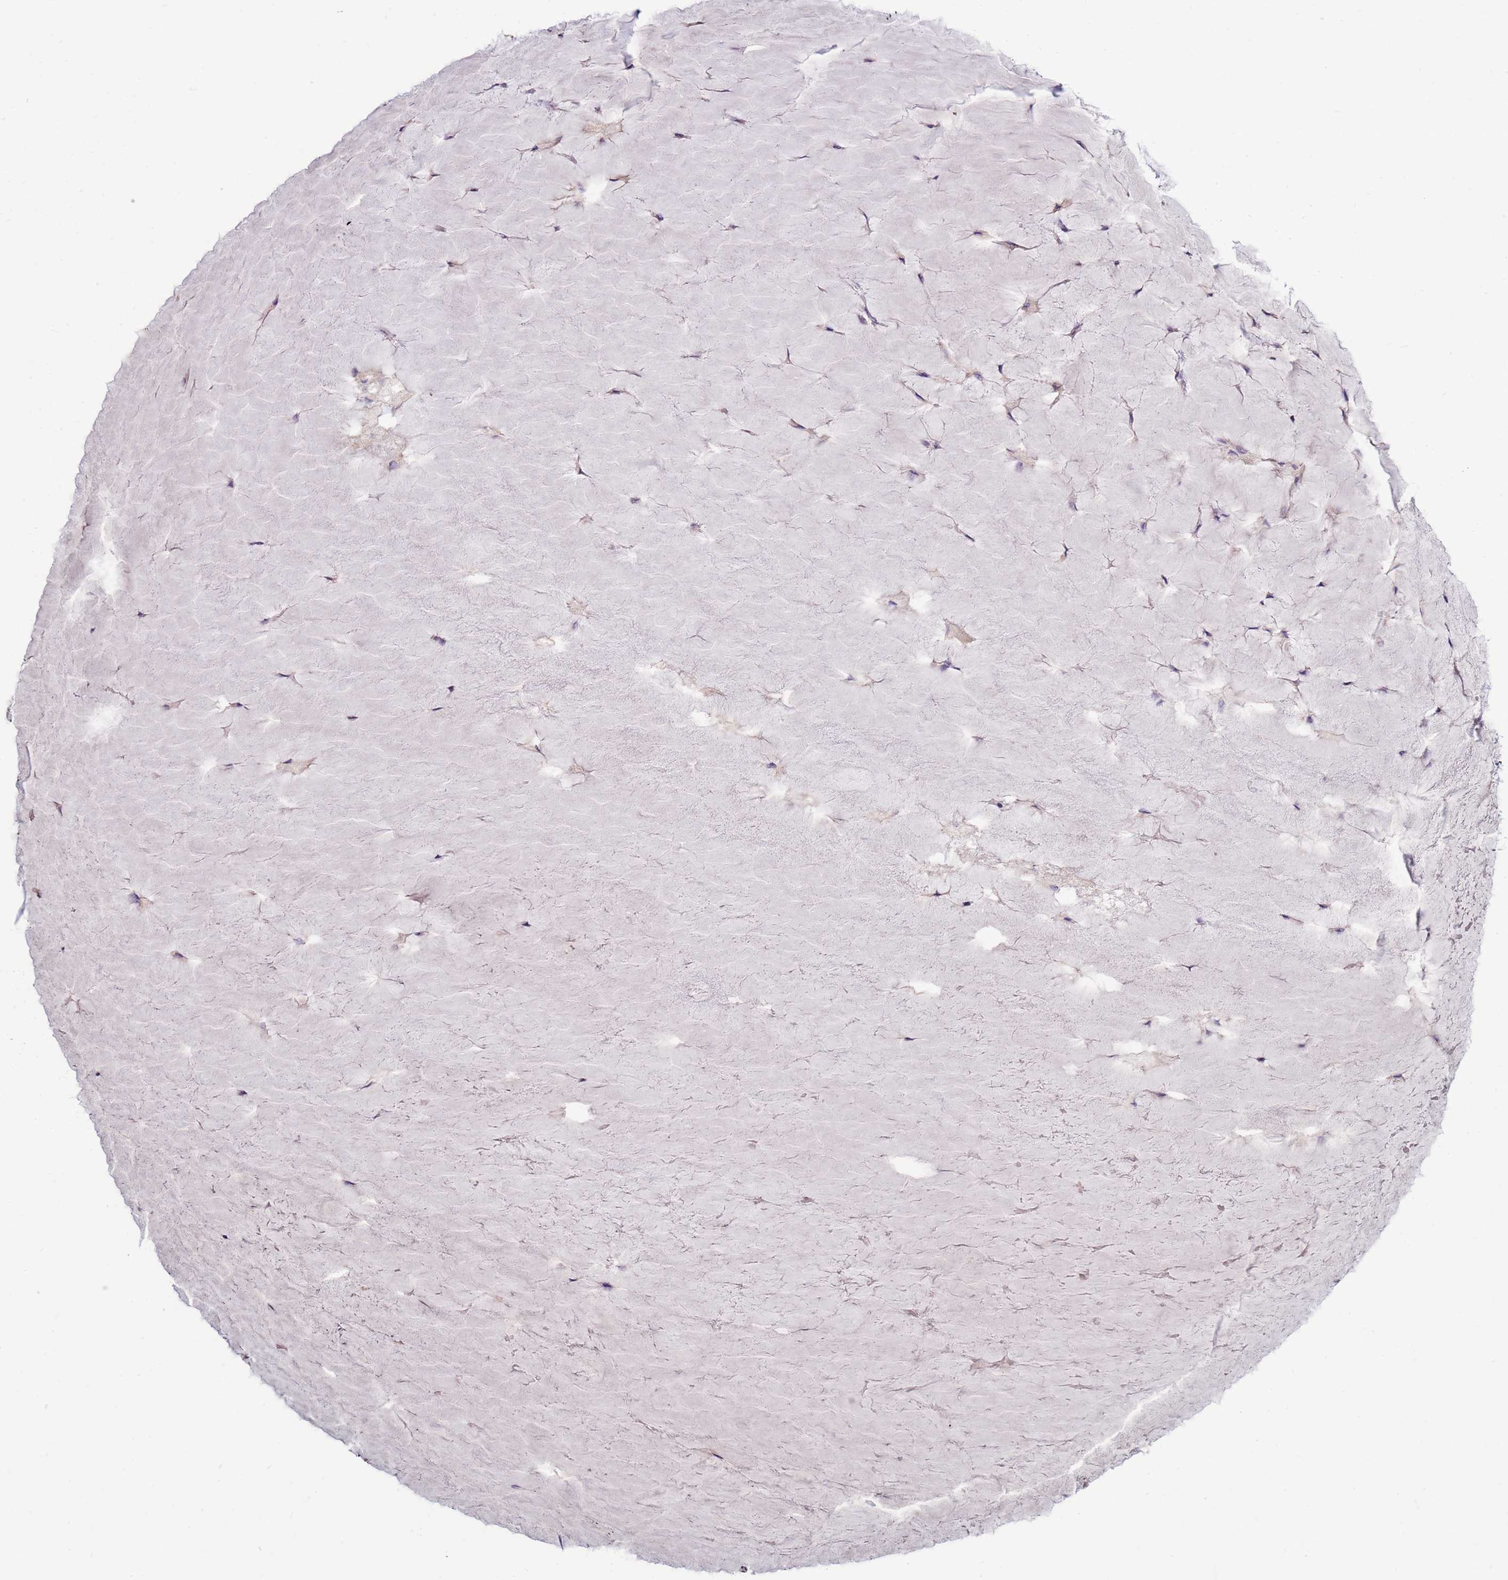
{"staining": {"intensity": "negative", "quantity": "none", "location": "none"}, "tissue": "ovarian cancer", "cell_type": "Tumor cells", "image_type": "cancer", "snomed": [{"axis": "morphology", "description": "Cystadenocarcinoma, mucinous, NOS"}, {"axis": "topography", "description": "Ovary"}], "caption": "Tumor cells show no significant expression in ovarian cancer.", "gene": "TRAPPC4", "patient": {"sex": "female", "age": 61}}